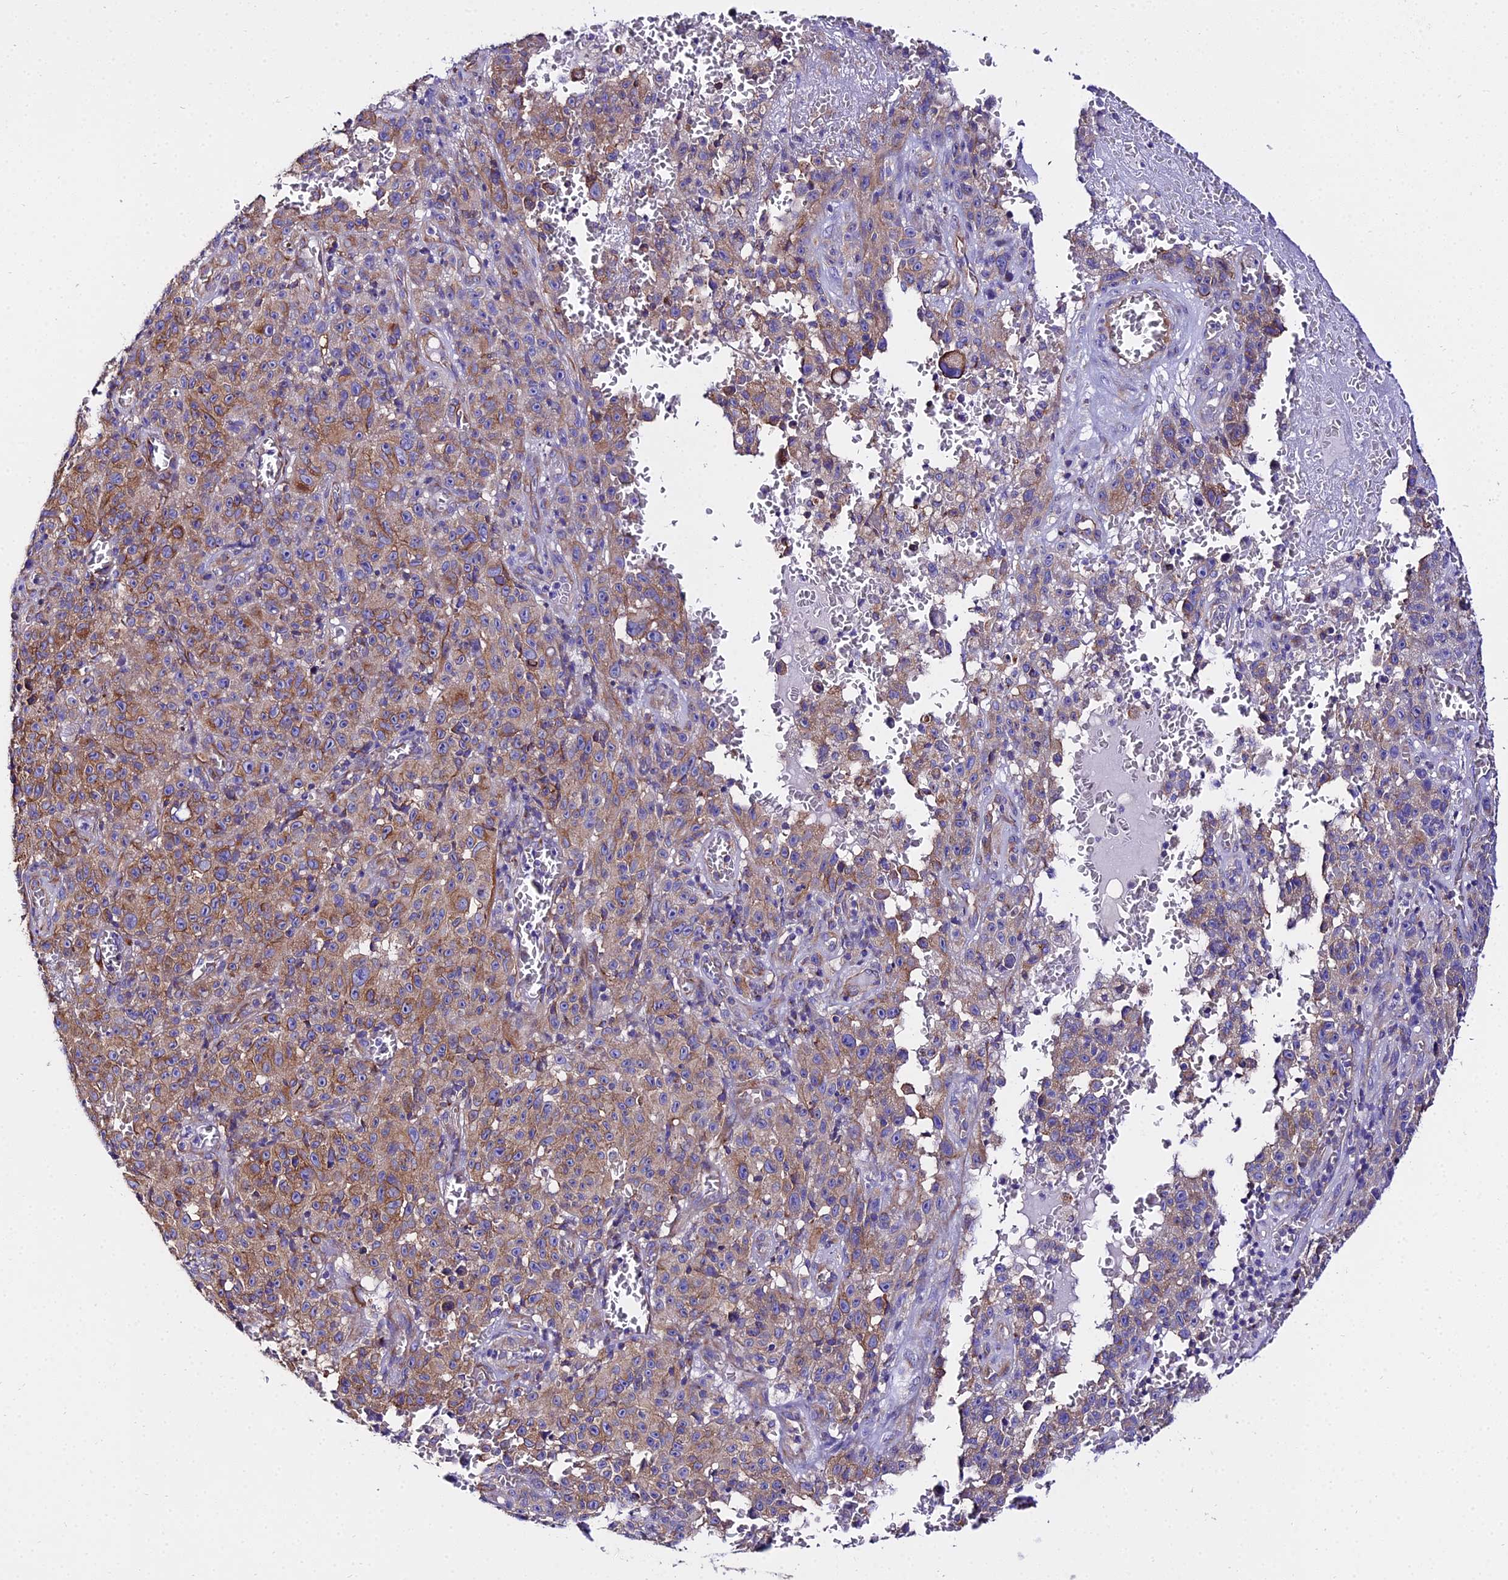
{"staining": {"intensity": "moderate", "quantity": ">75%", "location": "cytoplasmic/membranous"}, "tissue": "melanoma", "cell_type": "Tumor cells", "image_type": "cancer", "snomed": [{"axis": "morphology", "description": "Malignant melanoma, NOS"}, {"axis": "topography", "description": "Skin"}], "caption": "High-power microscopy captured an immunohistochemistry image of malignant melanoma, revealing moderate cytoplasmic/membranous expression in approximately >75% of tumor cells.", "gene": "TUBA3D", "patient": {"sex": "female", "age": 82}}